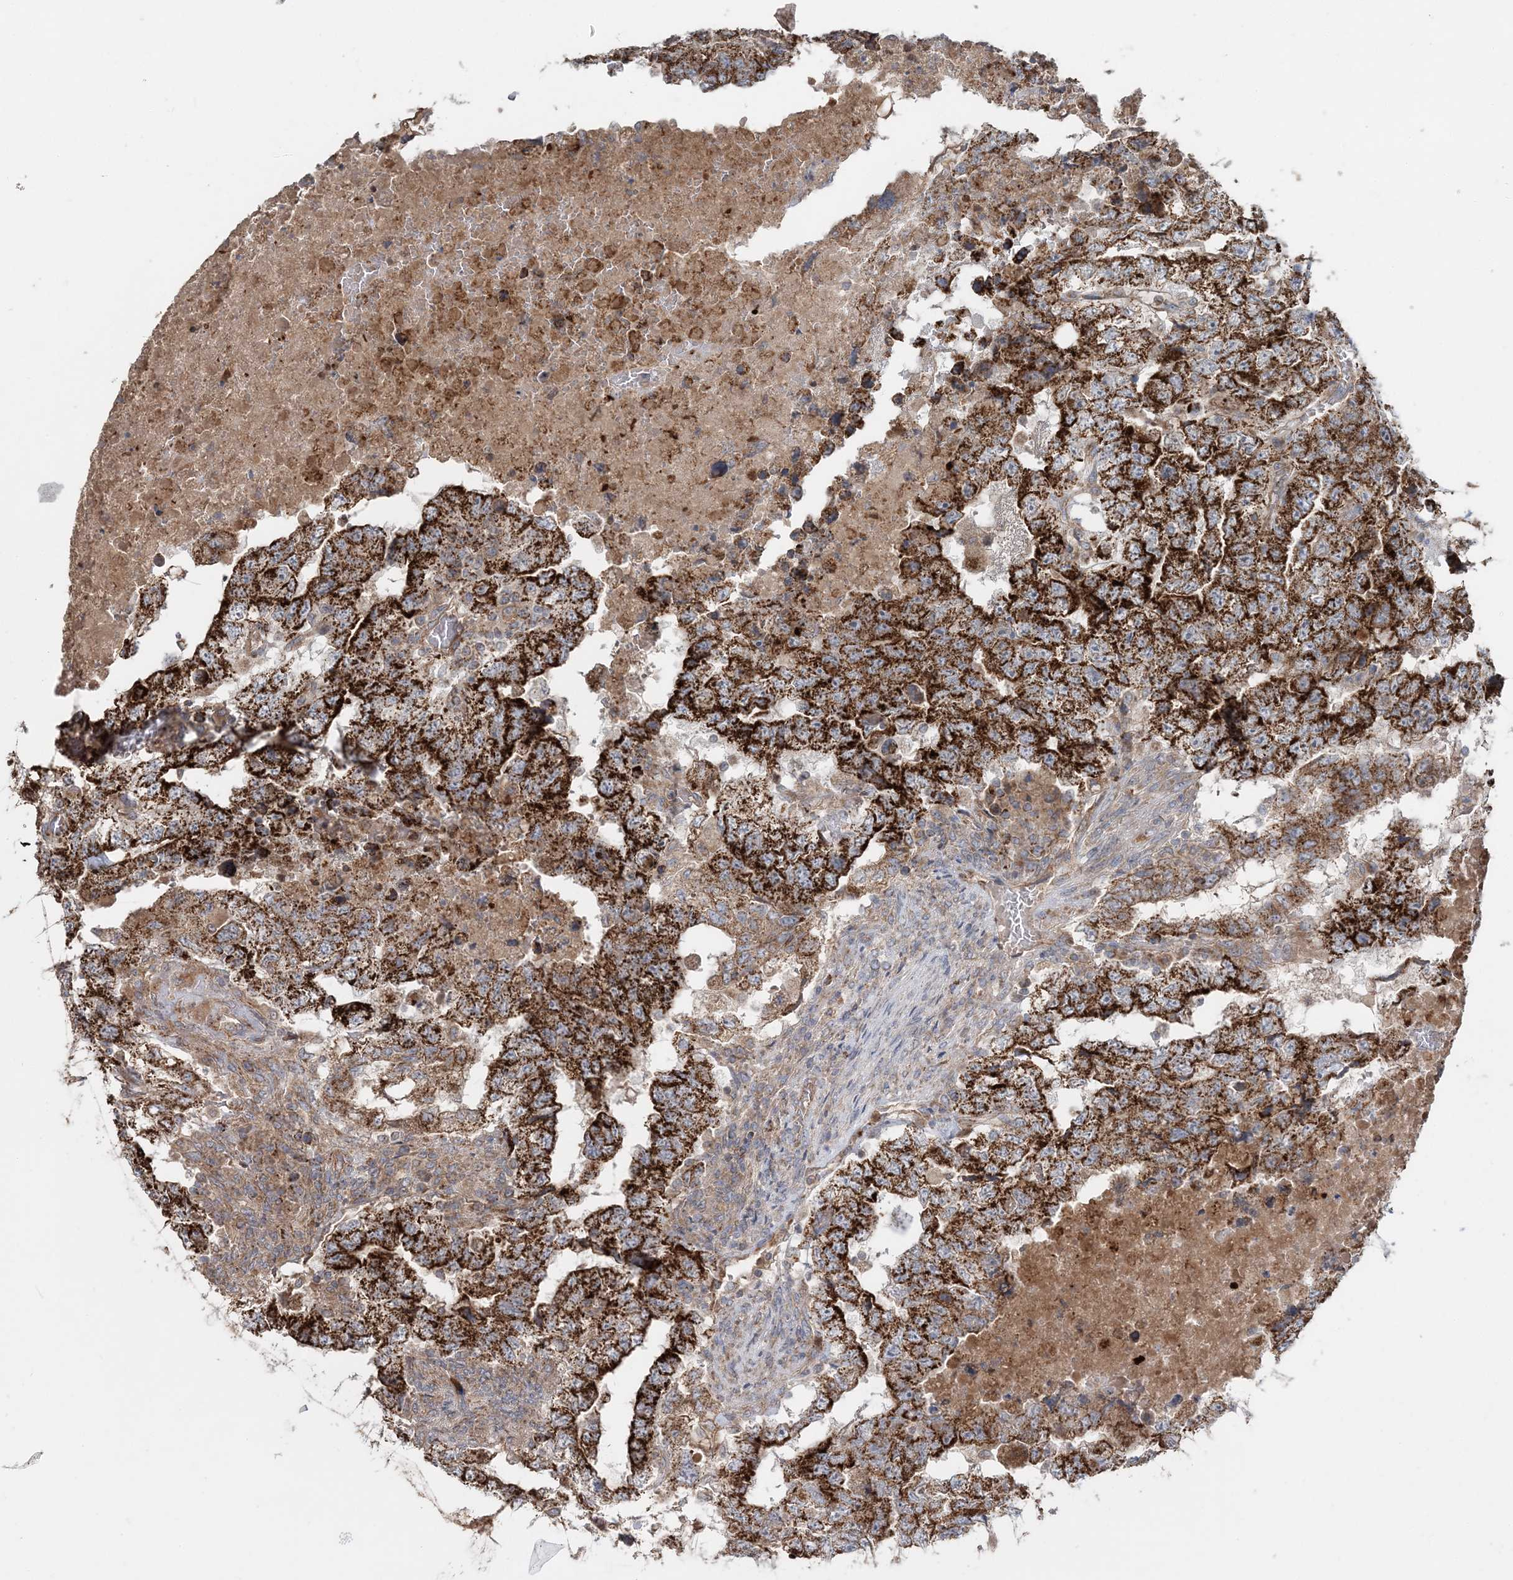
{"staining": {"intensity": "strong", "quantity": ">75%", "location": "cytoplasmic/membranous"}, "tissue": "testis cancer", "cell_type": "Tumor cells", "image_type": "cancer", "snomed": [{"axis": "morphology", "description": "Carcinoma, Embryonal, NOS"}, {"axis": "topography", "description": "Testis"}], "caption": "This histopathology image displays testis cancer (embryonal carcinoma) stained with immunohistochemistry (IHC) to label a protein in brown. The cytoplasmic/membranous of tumor cells show strong positivity for the protein. Nuclei are counter-stained blue.", "gene": "LRPPRC", "patient": {"sex": "male", "age": 36}}